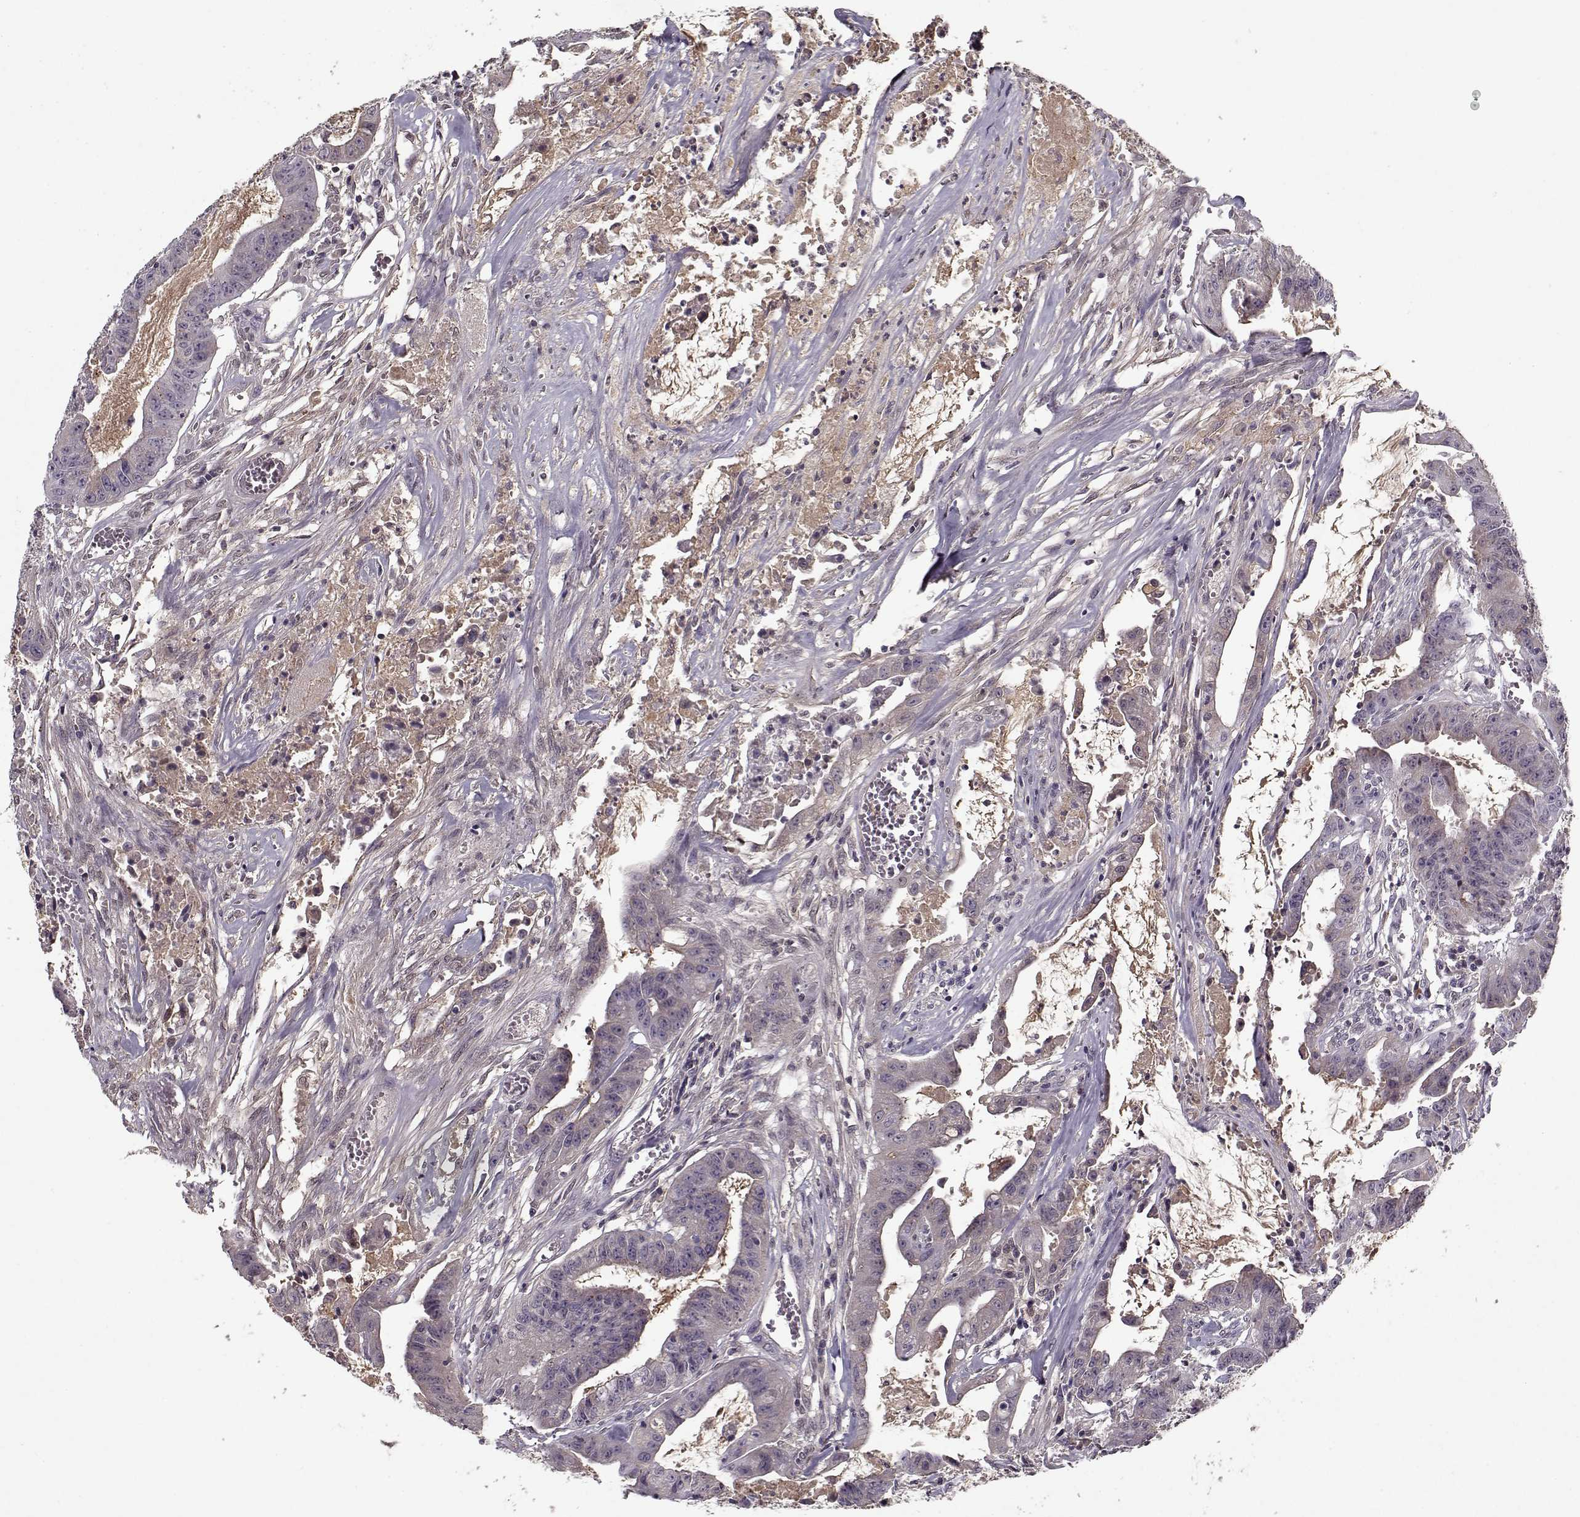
{"staining": {"intensity": "negative", "quantity": "none", "location": "none"}, "tissue": "colorectal cancer", "cell_type": "Tumor cells", "image_type": "cancer", "snomed": [{"axis": "morphology", "description": "Adenocarcinoma, NOS"}, {"axis": "topography", "description": "Colon"}], "caption": "An immunohistochemistry image of colorectal cancer (adenocarcinoma) is shown. There is no staining in tumor cells of colorectal cancer (adenocarcinoma).", "gene": "AFM", "patient": {"sex": "male", "age": 33}}